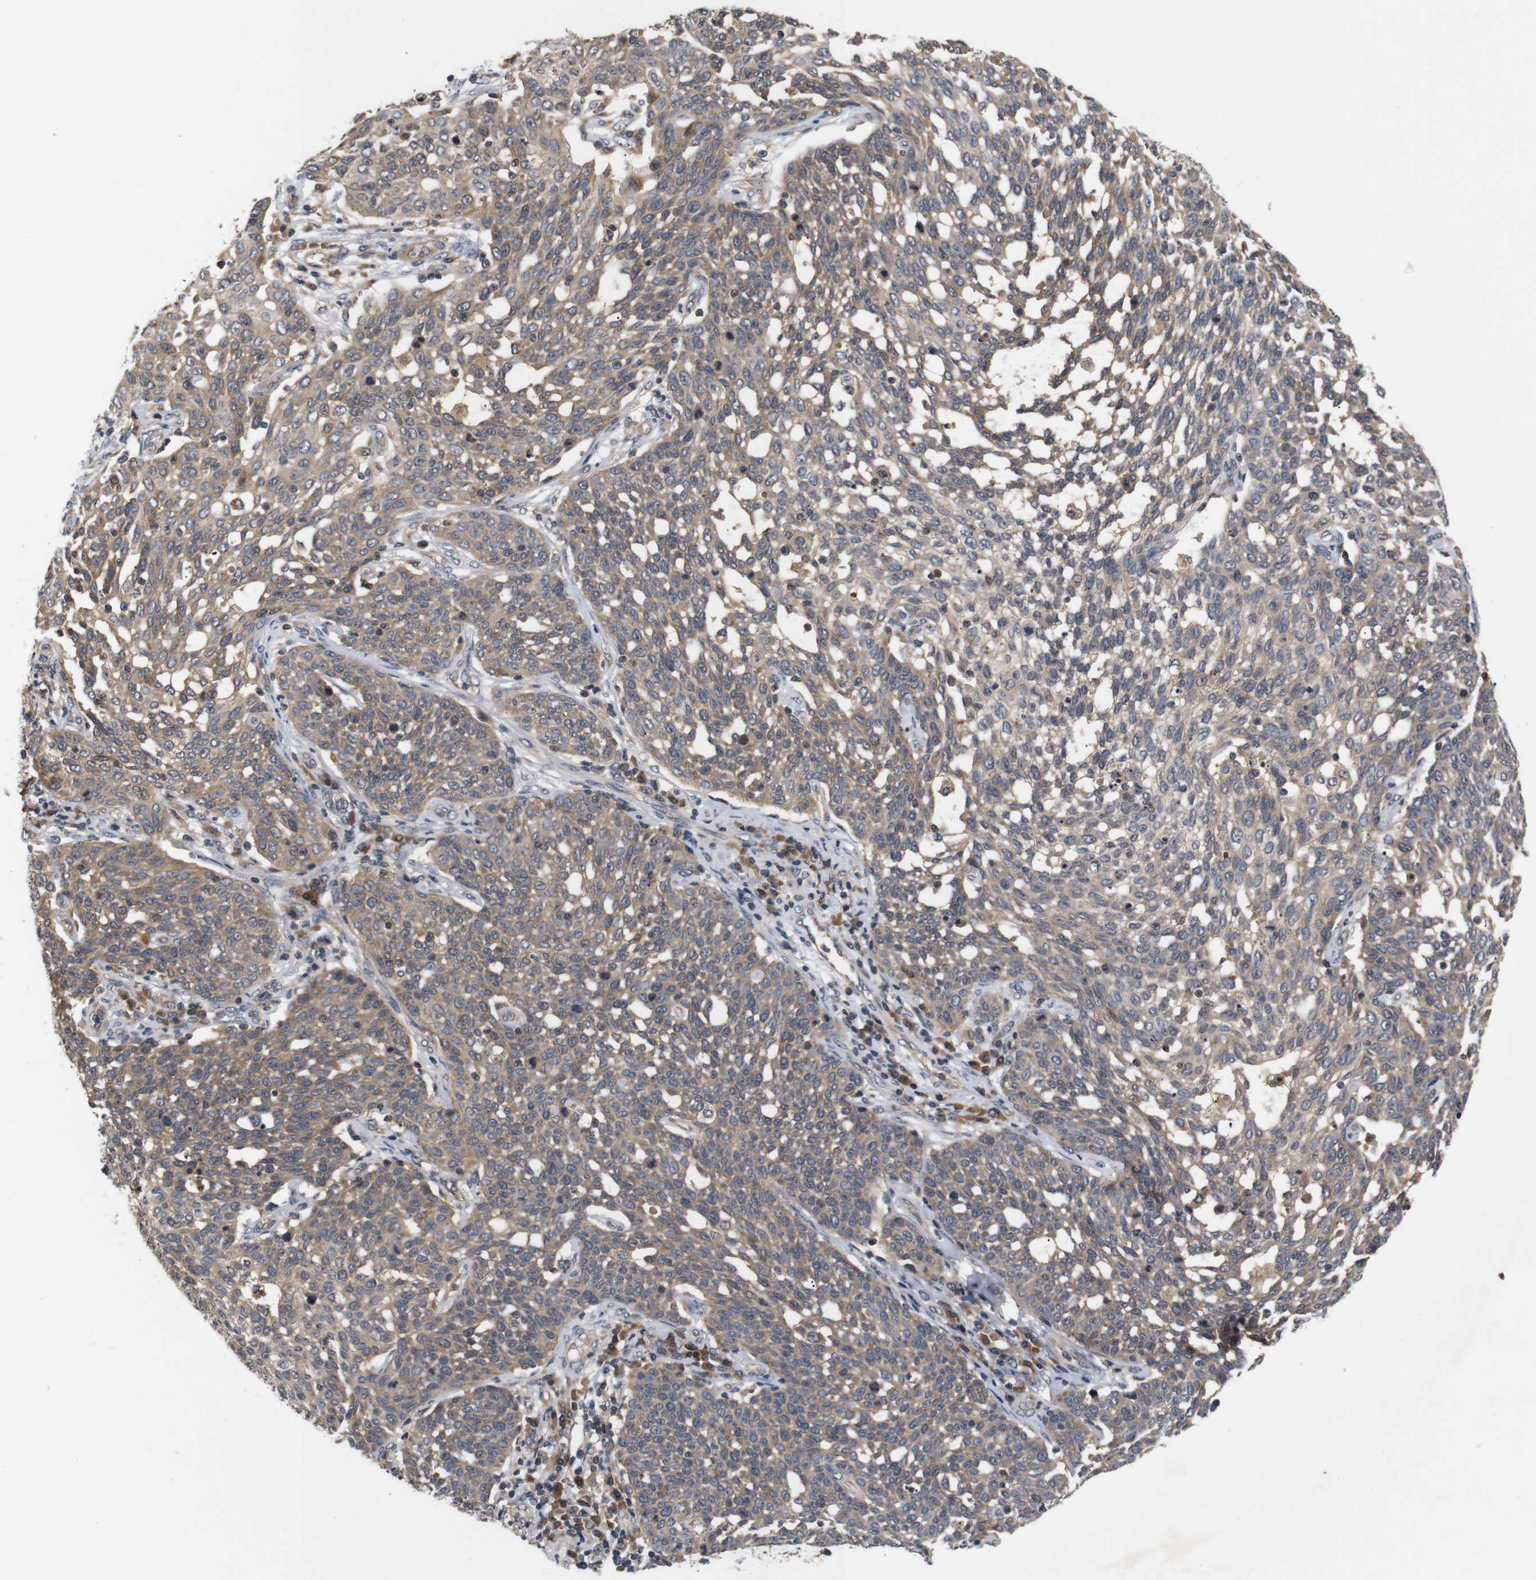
{"staining": {"intensity": "moderate", "quantity": ">75%", "location": "cytoplasmic/membranous"}, "tissue": "cervical cancer", "cell_type": "Tumor cells", "image_type": "cancer", "snomed": [{"axis": "morphology", "description": "Squamous cell carcinoma, NOS"}, {"axis": "topography", "description": "Cervix"}], "caption": "The image demonstrates a brown stain indicating the presence of a protein in the cytoplasmic/membranous of tumor cells in cervical squamous cell carcinoma. The staining was performed using DAB, with brown indicating positive protein expression. Nuclei are stained blue with hematoxylin.", "gene": "RIPK1", "patient": {"sex": "female", "age": 34}}